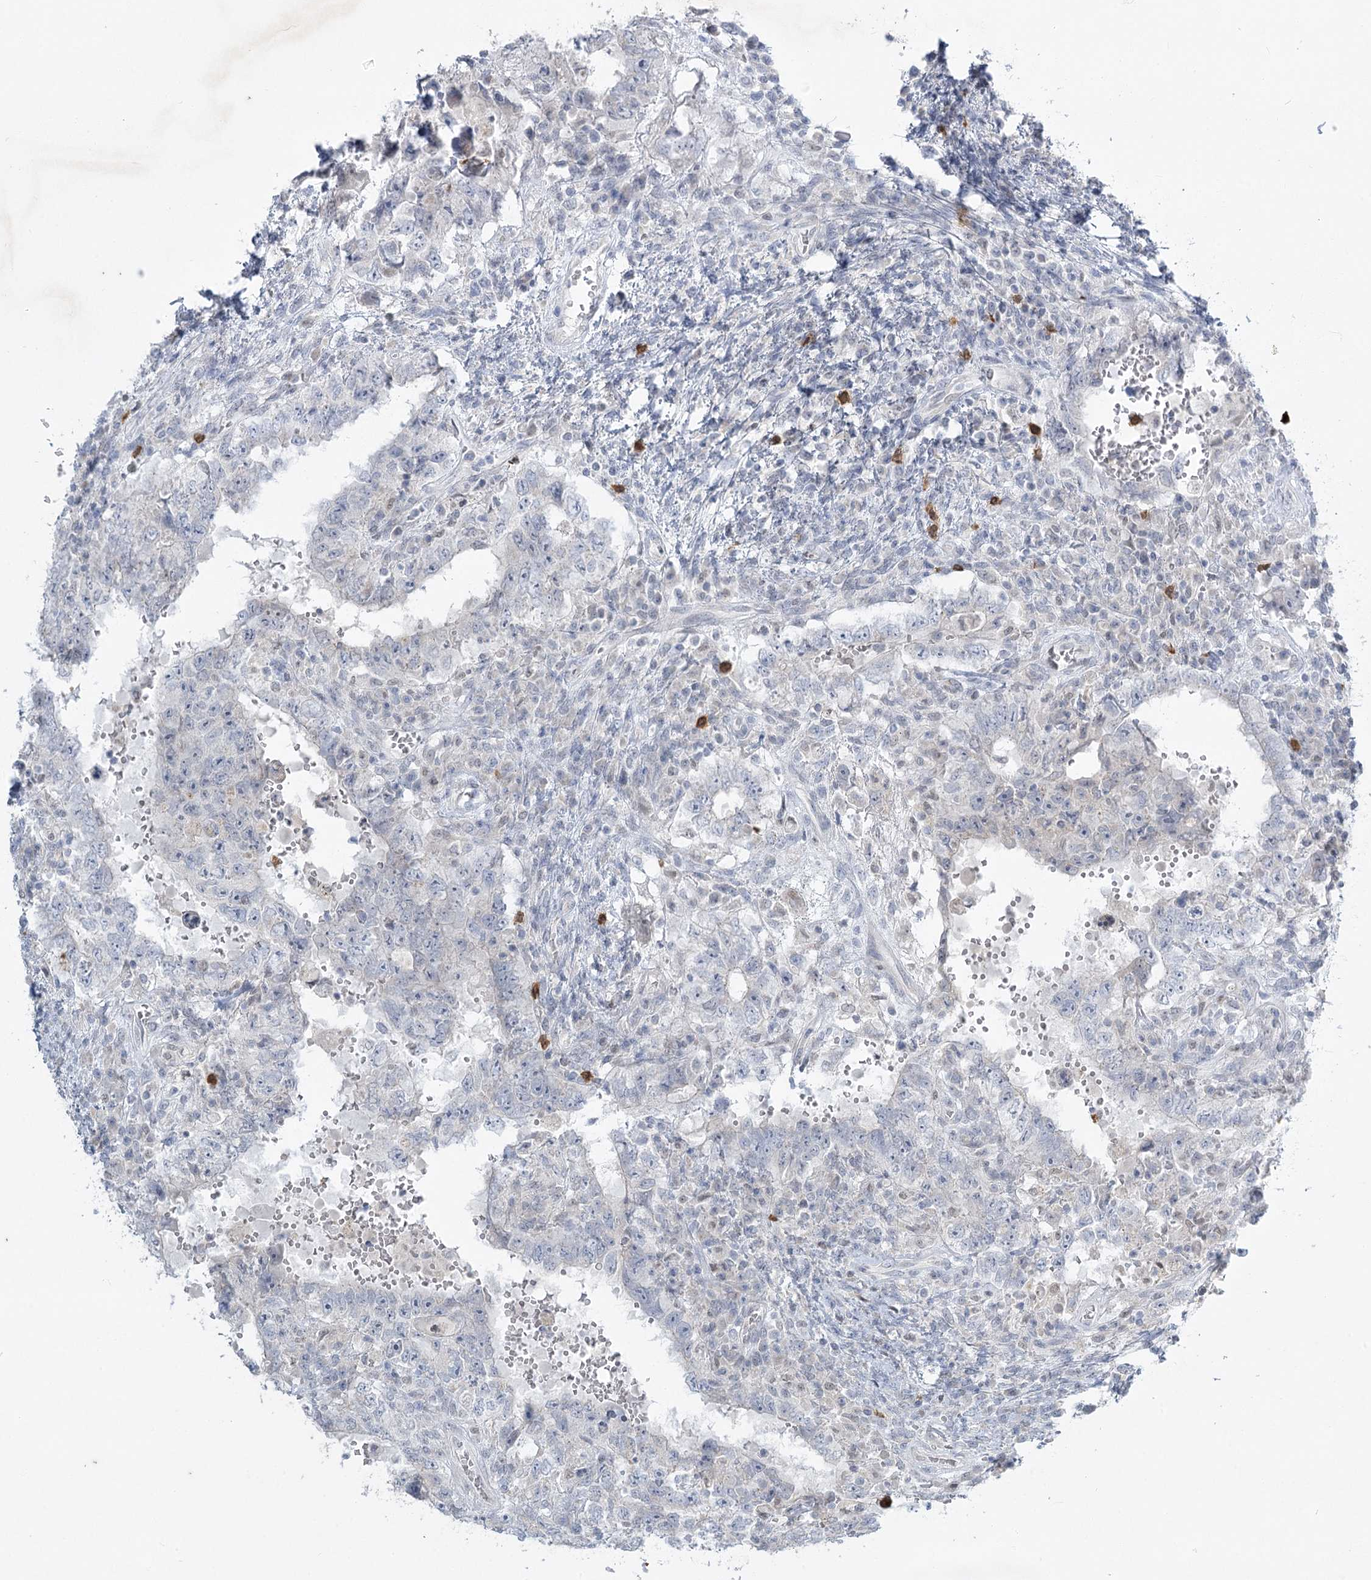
{"staining": {"intensity": "negative", "quantity": "none", "location": "none"}, "tissue": "testis cancer", "cell_type": "Tumor cells", "image_type": "cancer", "snomed": [{"axis": "morphology", "description": "Carcinoma, Embryonal, NOS"}, {"axis": "topography", "description": "Testis"}], "caption": "The histopathology image displays no significant positivity in tumor cells of testis cancer (embryonal carcinoma).", "gene": "ABITRAM", "patient": {"sex": "male", "age": 26}}